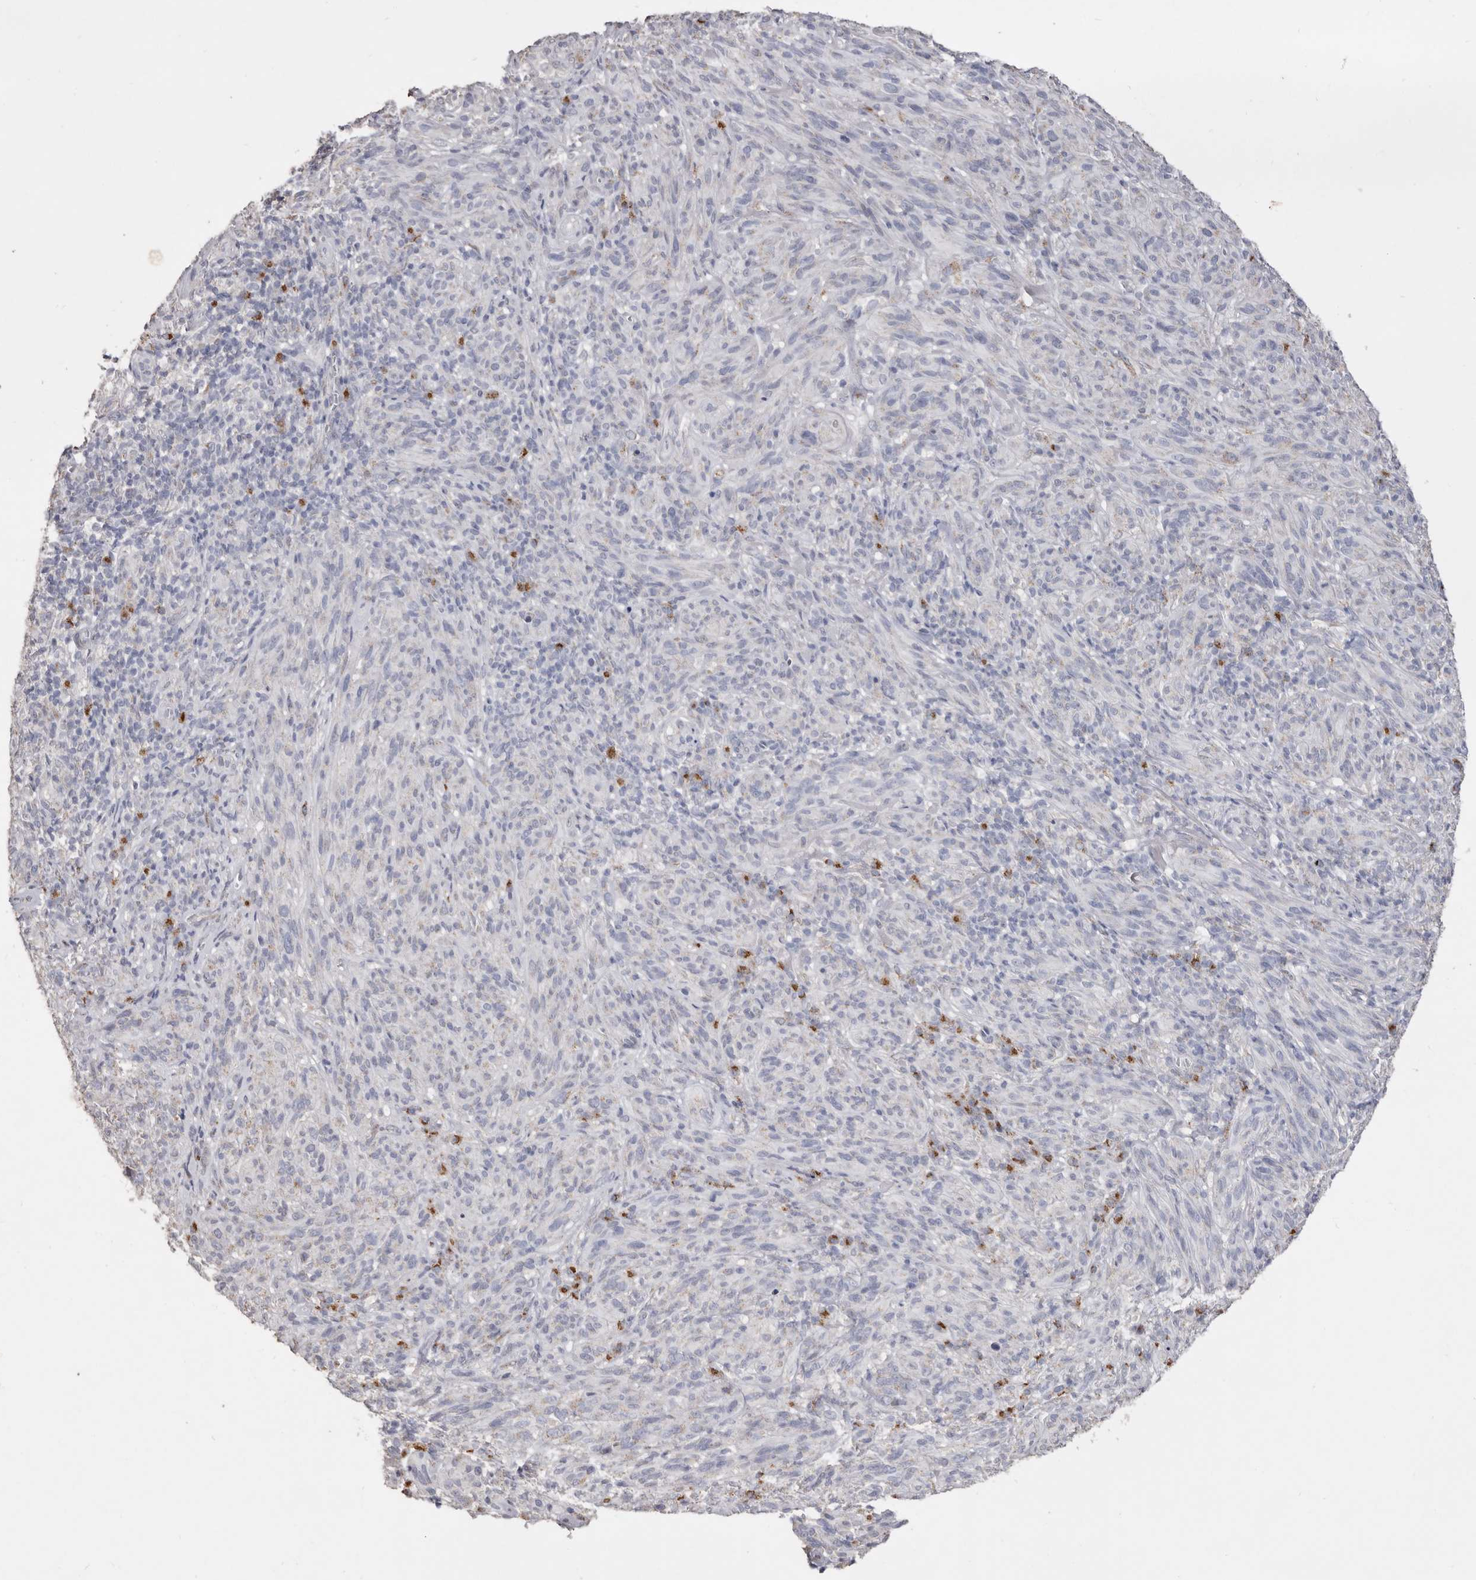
{"staining": {"intensity": "negative", "quantity": "none", "location": "none"}, "tissue": "melanoma", "cell_type": "Tumor cells", "image_type": "cancer", "snomed": [{"axis": "morphology", "description": "Malignant melanoma, NOS"}, {"axis": "topography", "description": "Skin of head"}], "caption": "There is no significant staining in tumor cells of malignant melanoma.", "gene": "LGALS7B", "patient": {"sex": "male", "age": 96}}